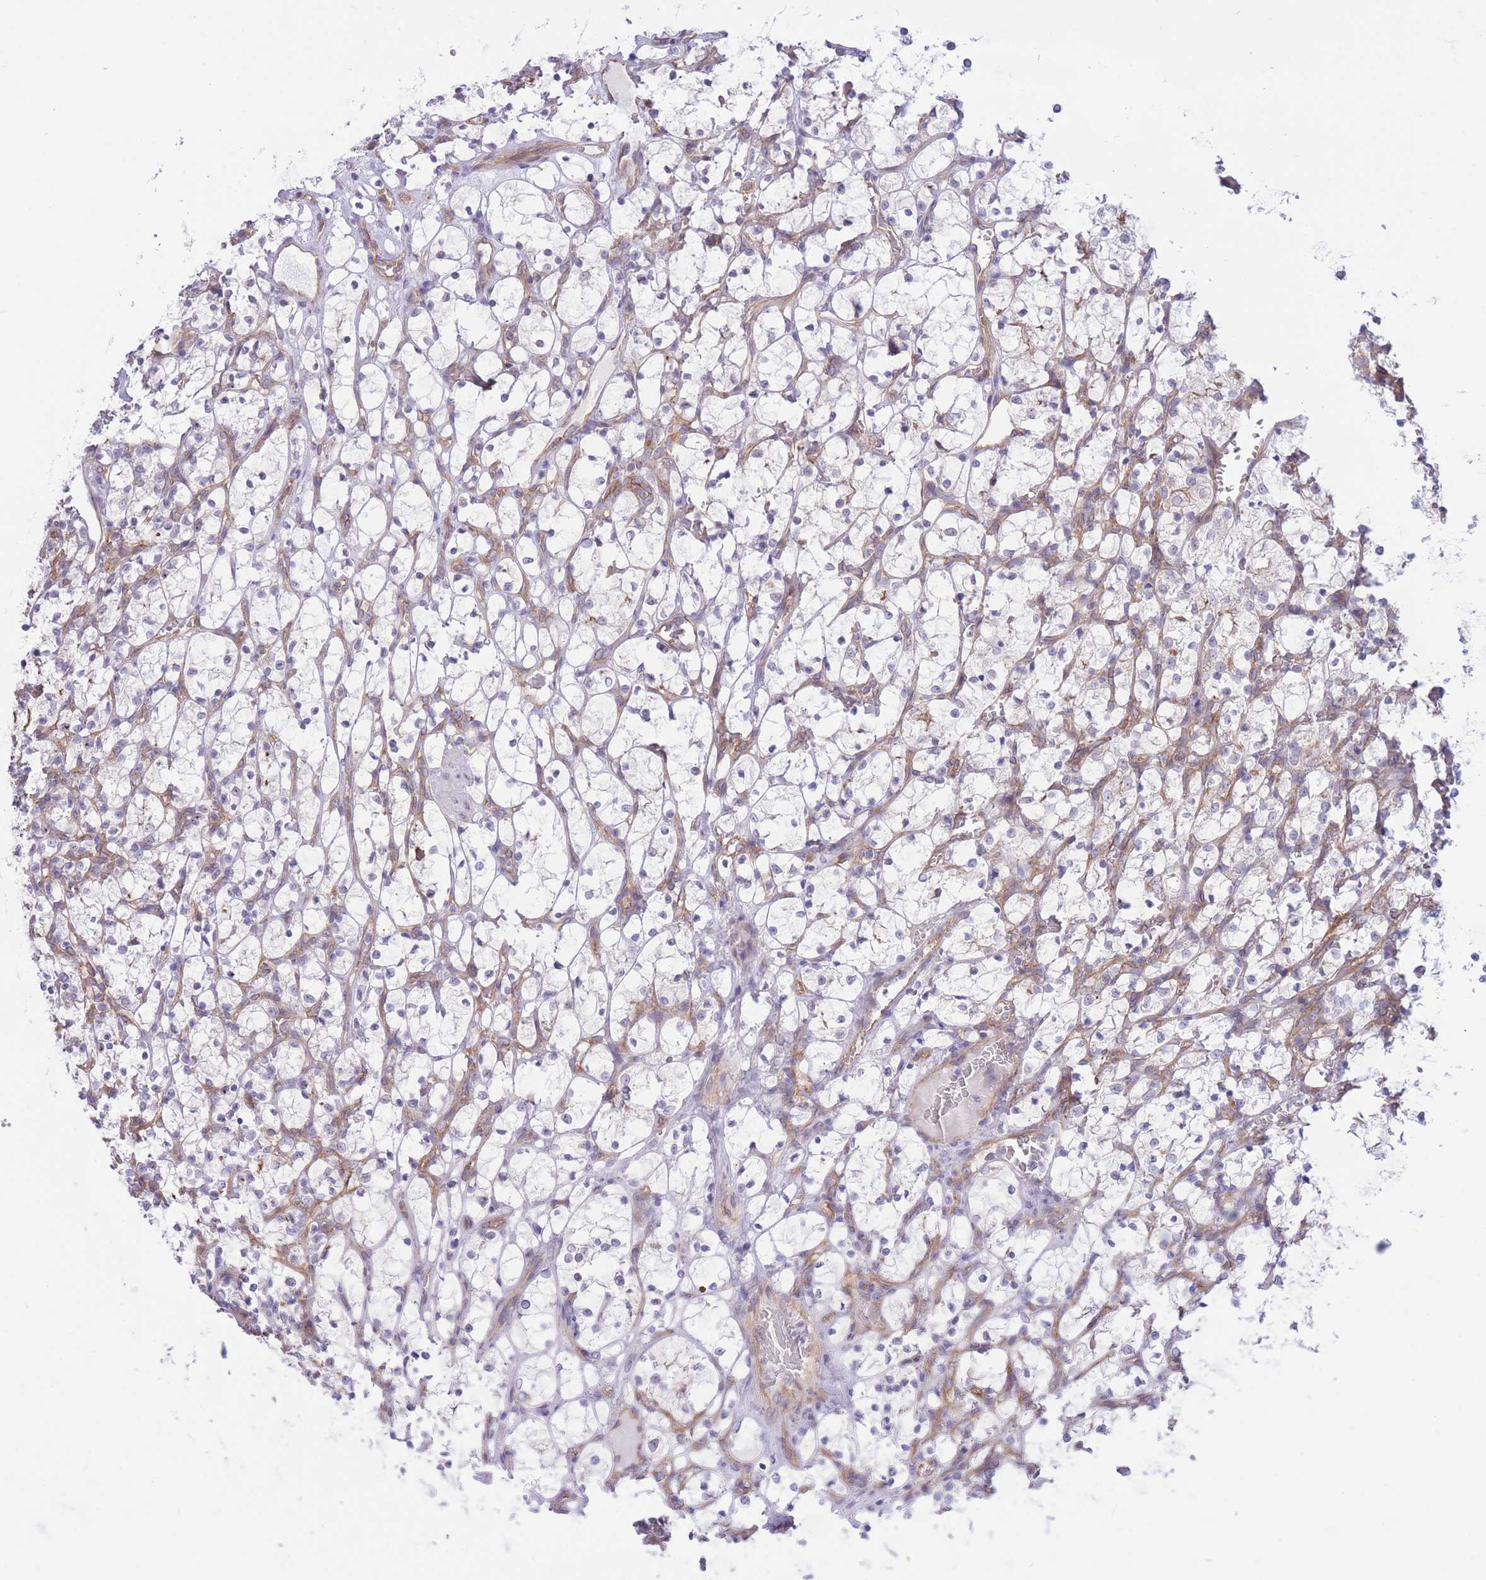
{"staining": {"intensity": "negative", "quantity": "none", "location": "none"}, "tissue": "renal cancer", "cell_type": "Tumor cells", "image_type": "cancer", "snomed": [{"axis": "morphology", "description": "Adenocarcinoma, NOS"}, {"axis": "topography", "description": "Kidney"}], "caption": "Immunohistochemistry (IHC) micrograph of neoplastic tissue: renal adenocarcinoma stained with DAB displays no significant protein positivity in tumor cells. Brightfield microscopy of immunohistochemistry stained with DAB (3,3'-diaminobenzidine) (brown) and hematoxylin (blue), captured at high magnification.", "gene": "MRPS31", "patient": {"sex": "female", "age": 69}}